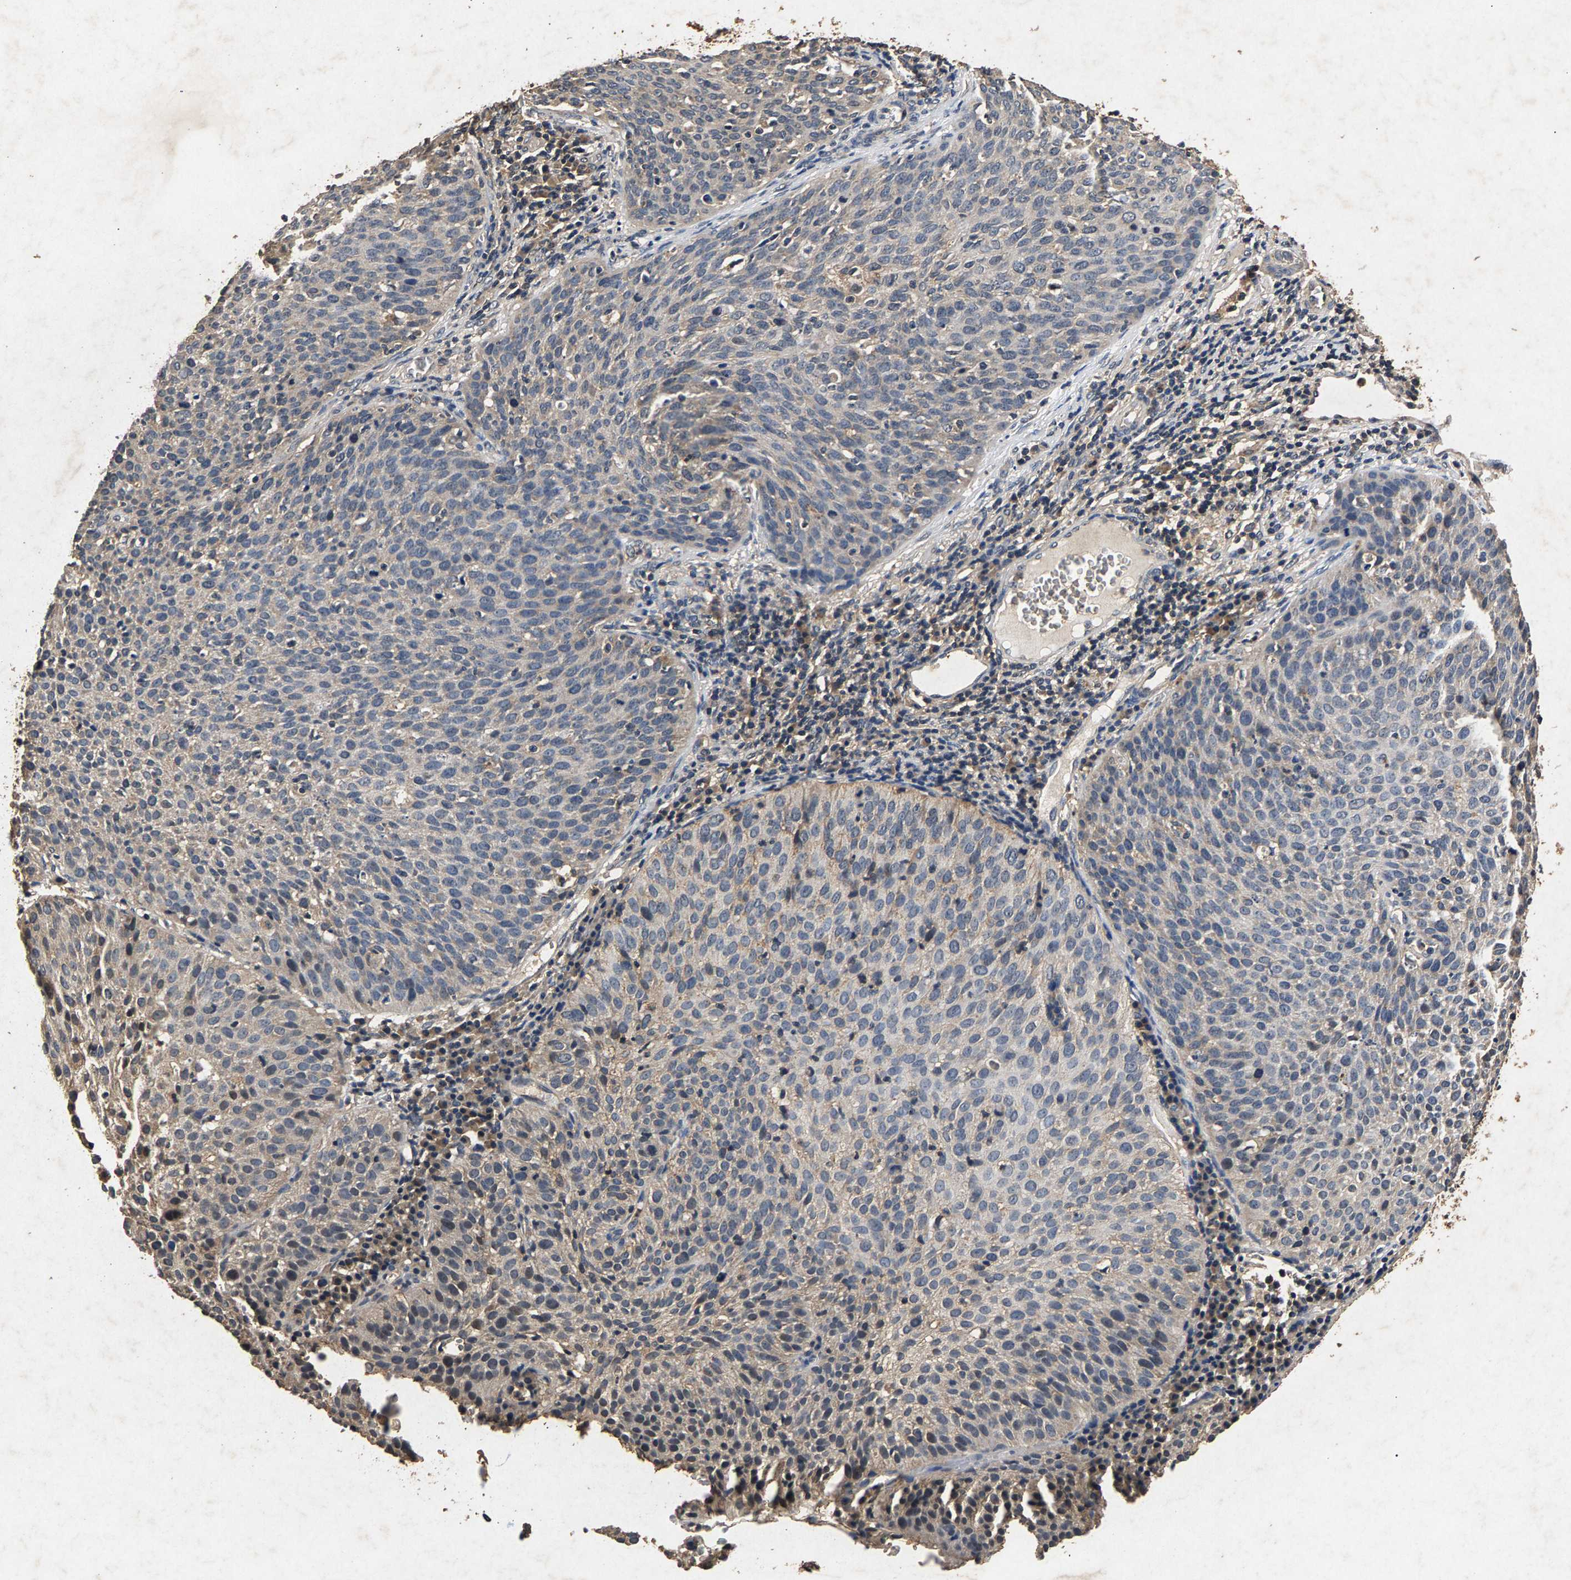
{"staining": {"intensity": "negative", "quantity": "none", "location": "none"}, "tissue": "cervical cancer", "cell_type": "Tumor cells", "image_type": "cancer", "snomed": [{"axis": "morphology", "description": "Squamous cell carcinoma, NOS"}, {"axis": "topography", "description": "Cervix"}], "caption": "DAB (3,3'-diaminobenzidine) immunohistochemical staining of cervical cancer exhibits no significant positivity in tumor cells.", "gene": "PPP1CC", "patient": {"sex": "female", "age": 38}}